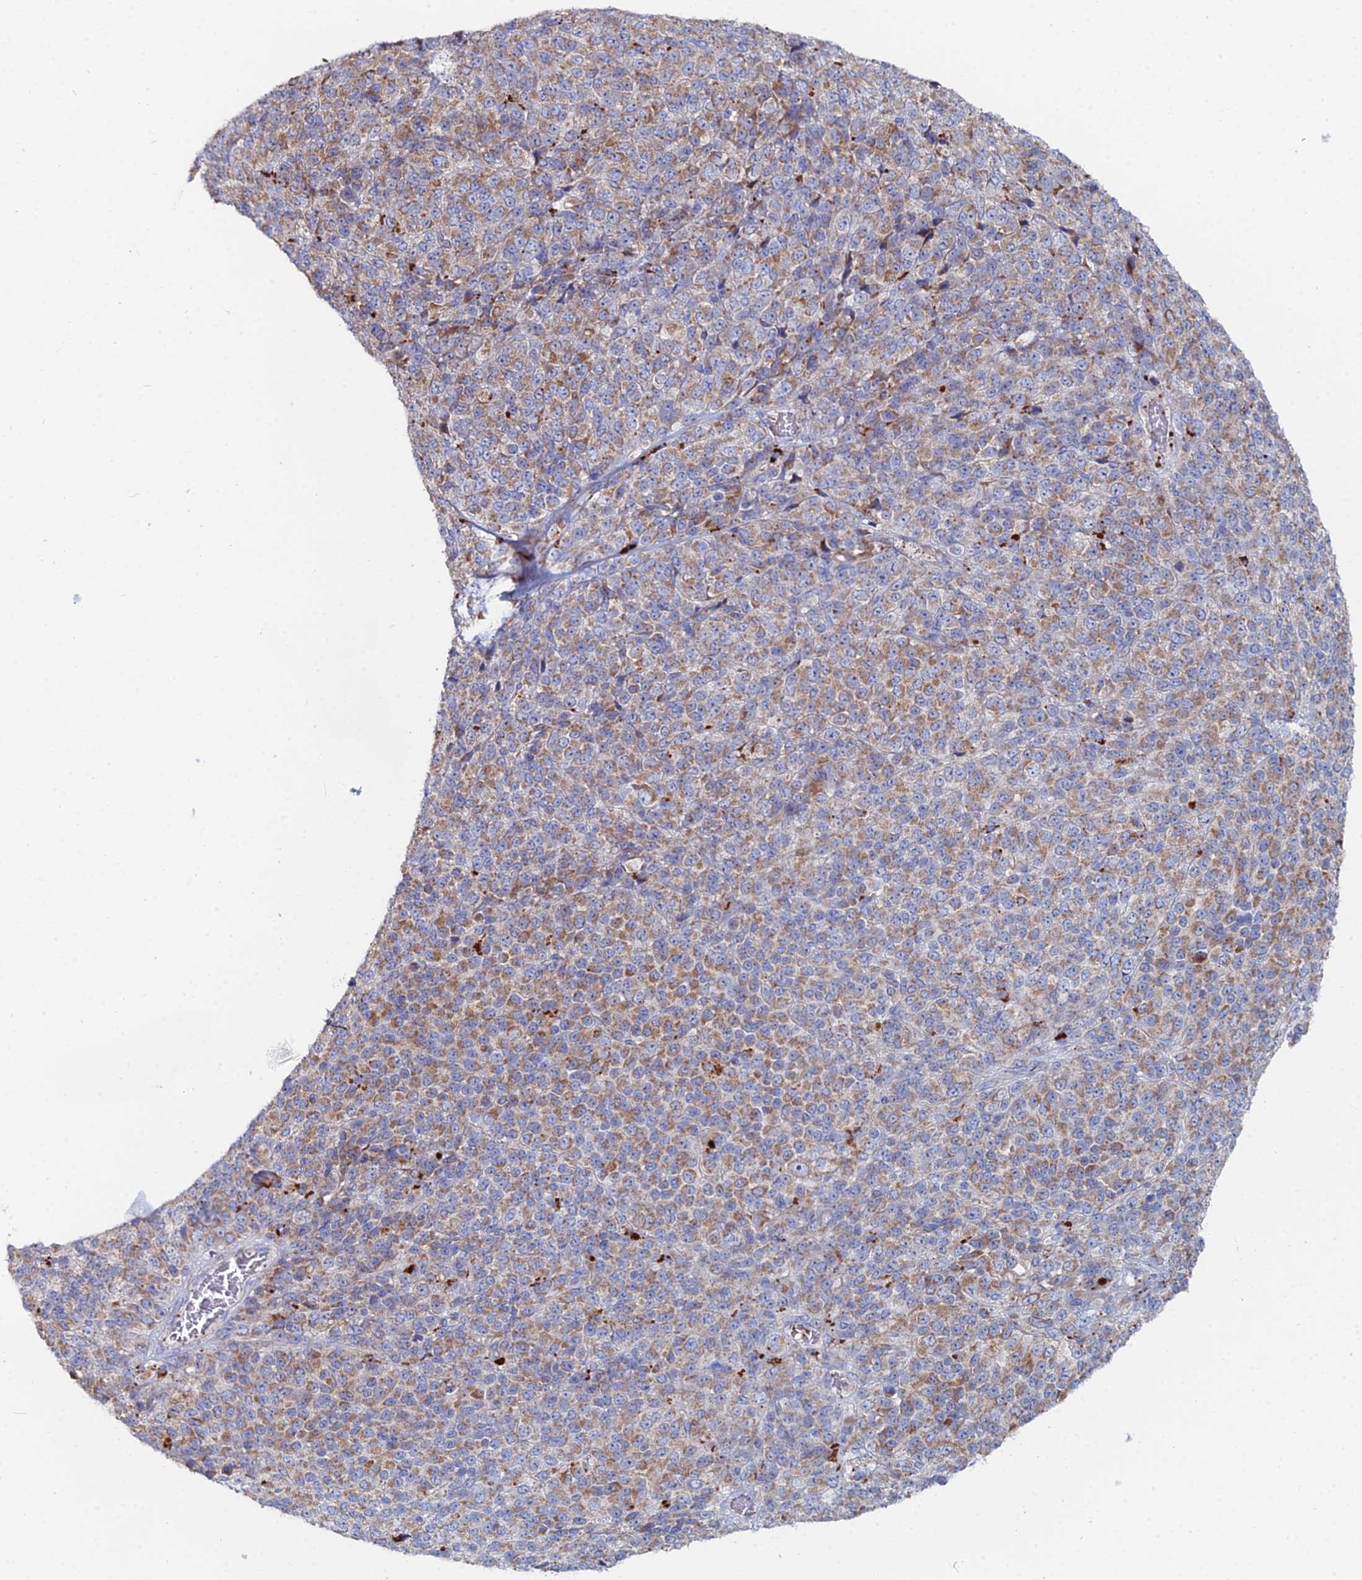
{"staining": {"intensity": "moderate", "quantity": ">75%", "location": "cytoplasmic/membranous"}, "tissue": "melanoma", "cell_type": "Tumor cells", "image_type": "cancer", "snomed": [{"axis": "morphology", "description": "Malignant melanoma, Metastatic site"}, {"axis": "topography", "description": "Brain"}], "caption": "Tumor cells exhibit medium levels of moderate cytoplasmic/membranous expression in approximately >75% of cells in human melanoma.", "gene": "MPC1", "patient": {"sex": "female", "age": 56}}